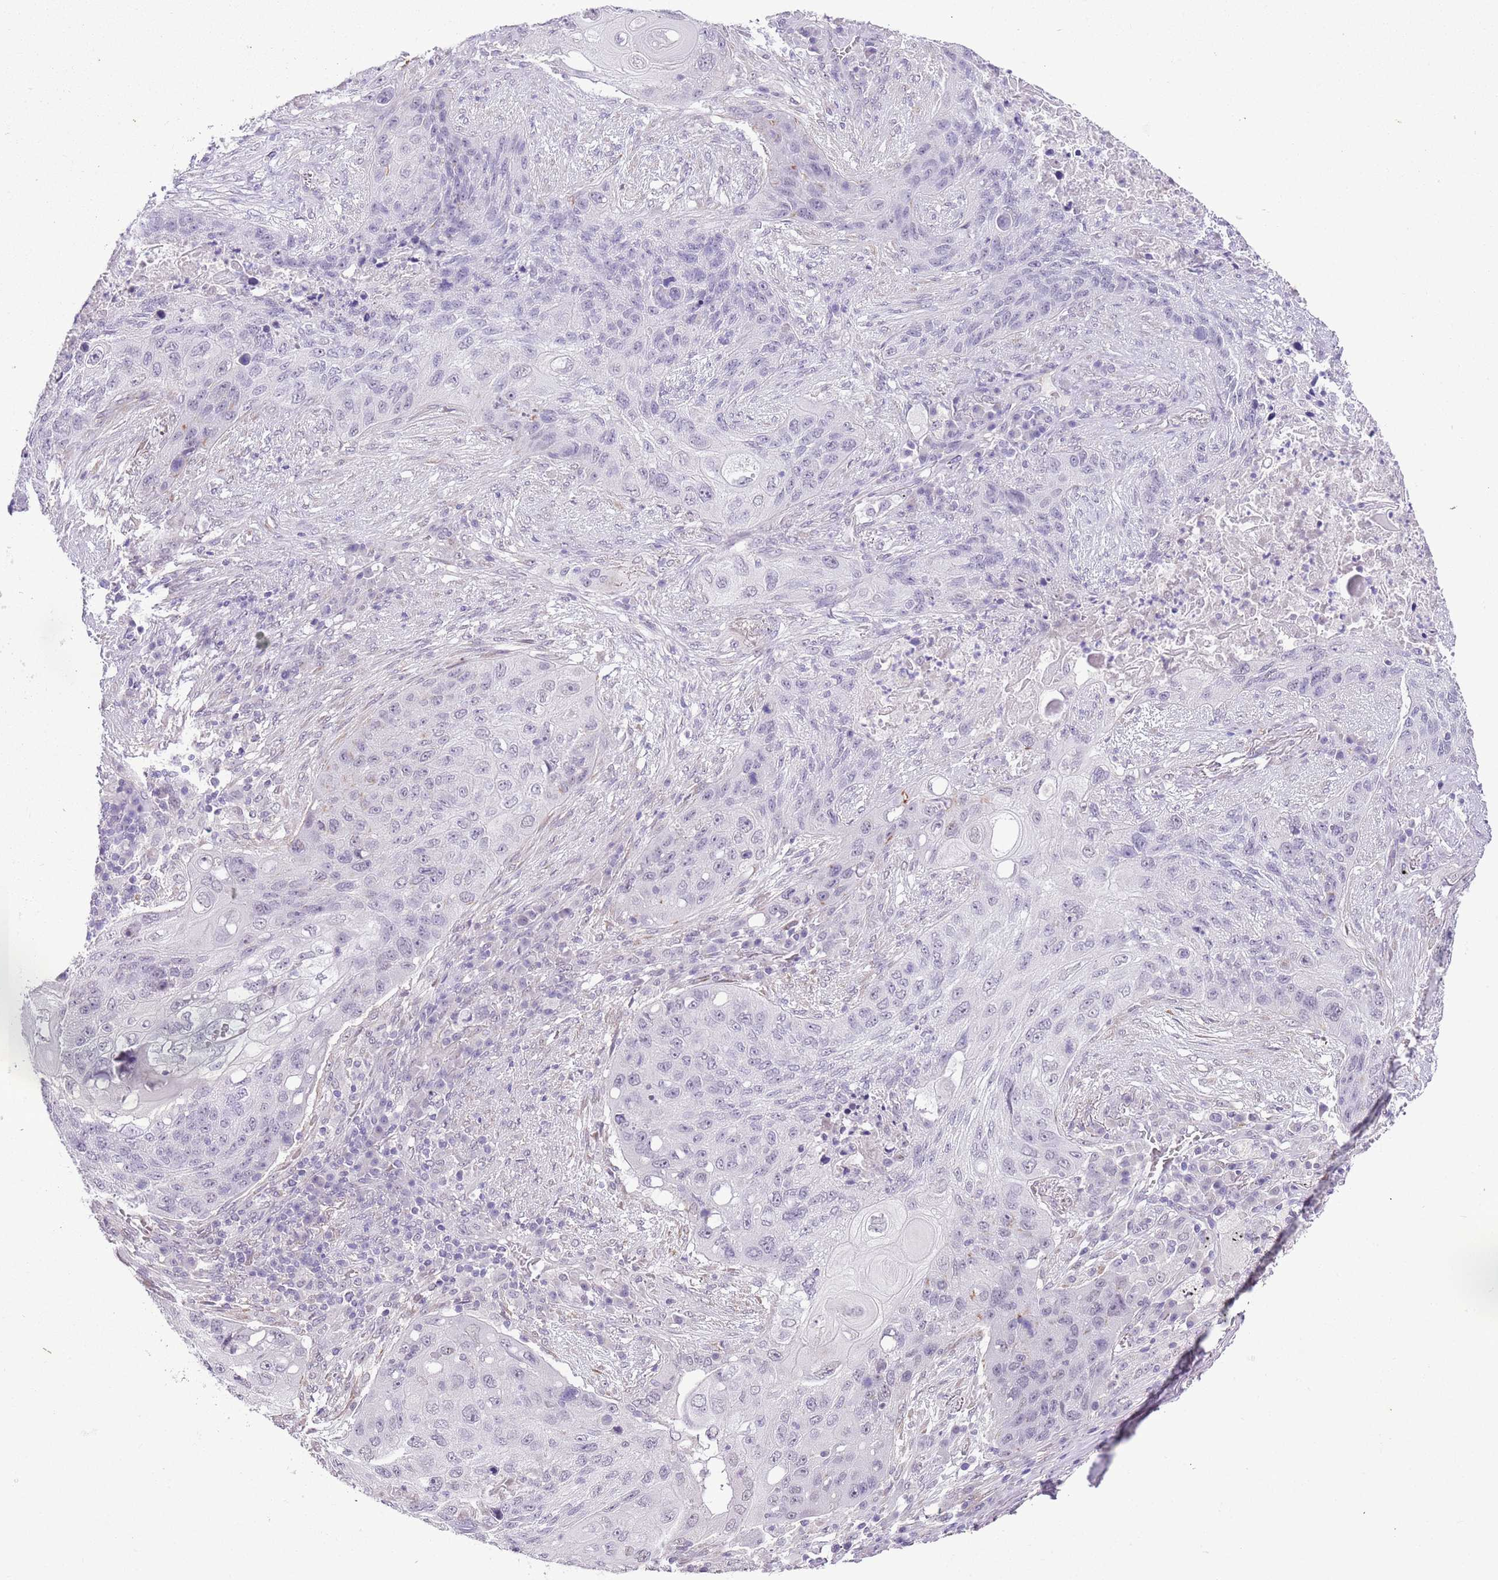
{"staining": {"intensity": "negative", "quantity": "none", "location": "none"}, "tissue": "lung cancer", "cell_type": "Tumor cells", "image_type": "cancer", "snomed": [{"axis": "morphology", "description": "Squamous cell carcinoma, NOS"}, {"axis": "topography", "description": "Lung"}], "caption": "Immunohistochemistry (IHC) micrograph of squamous cell carcinoma (lung) stained for a protein (brown), which demonstrates no positivity in tumor cells.", "gene": "MIDN", "patient": {"sex": "female", "age": 63}}